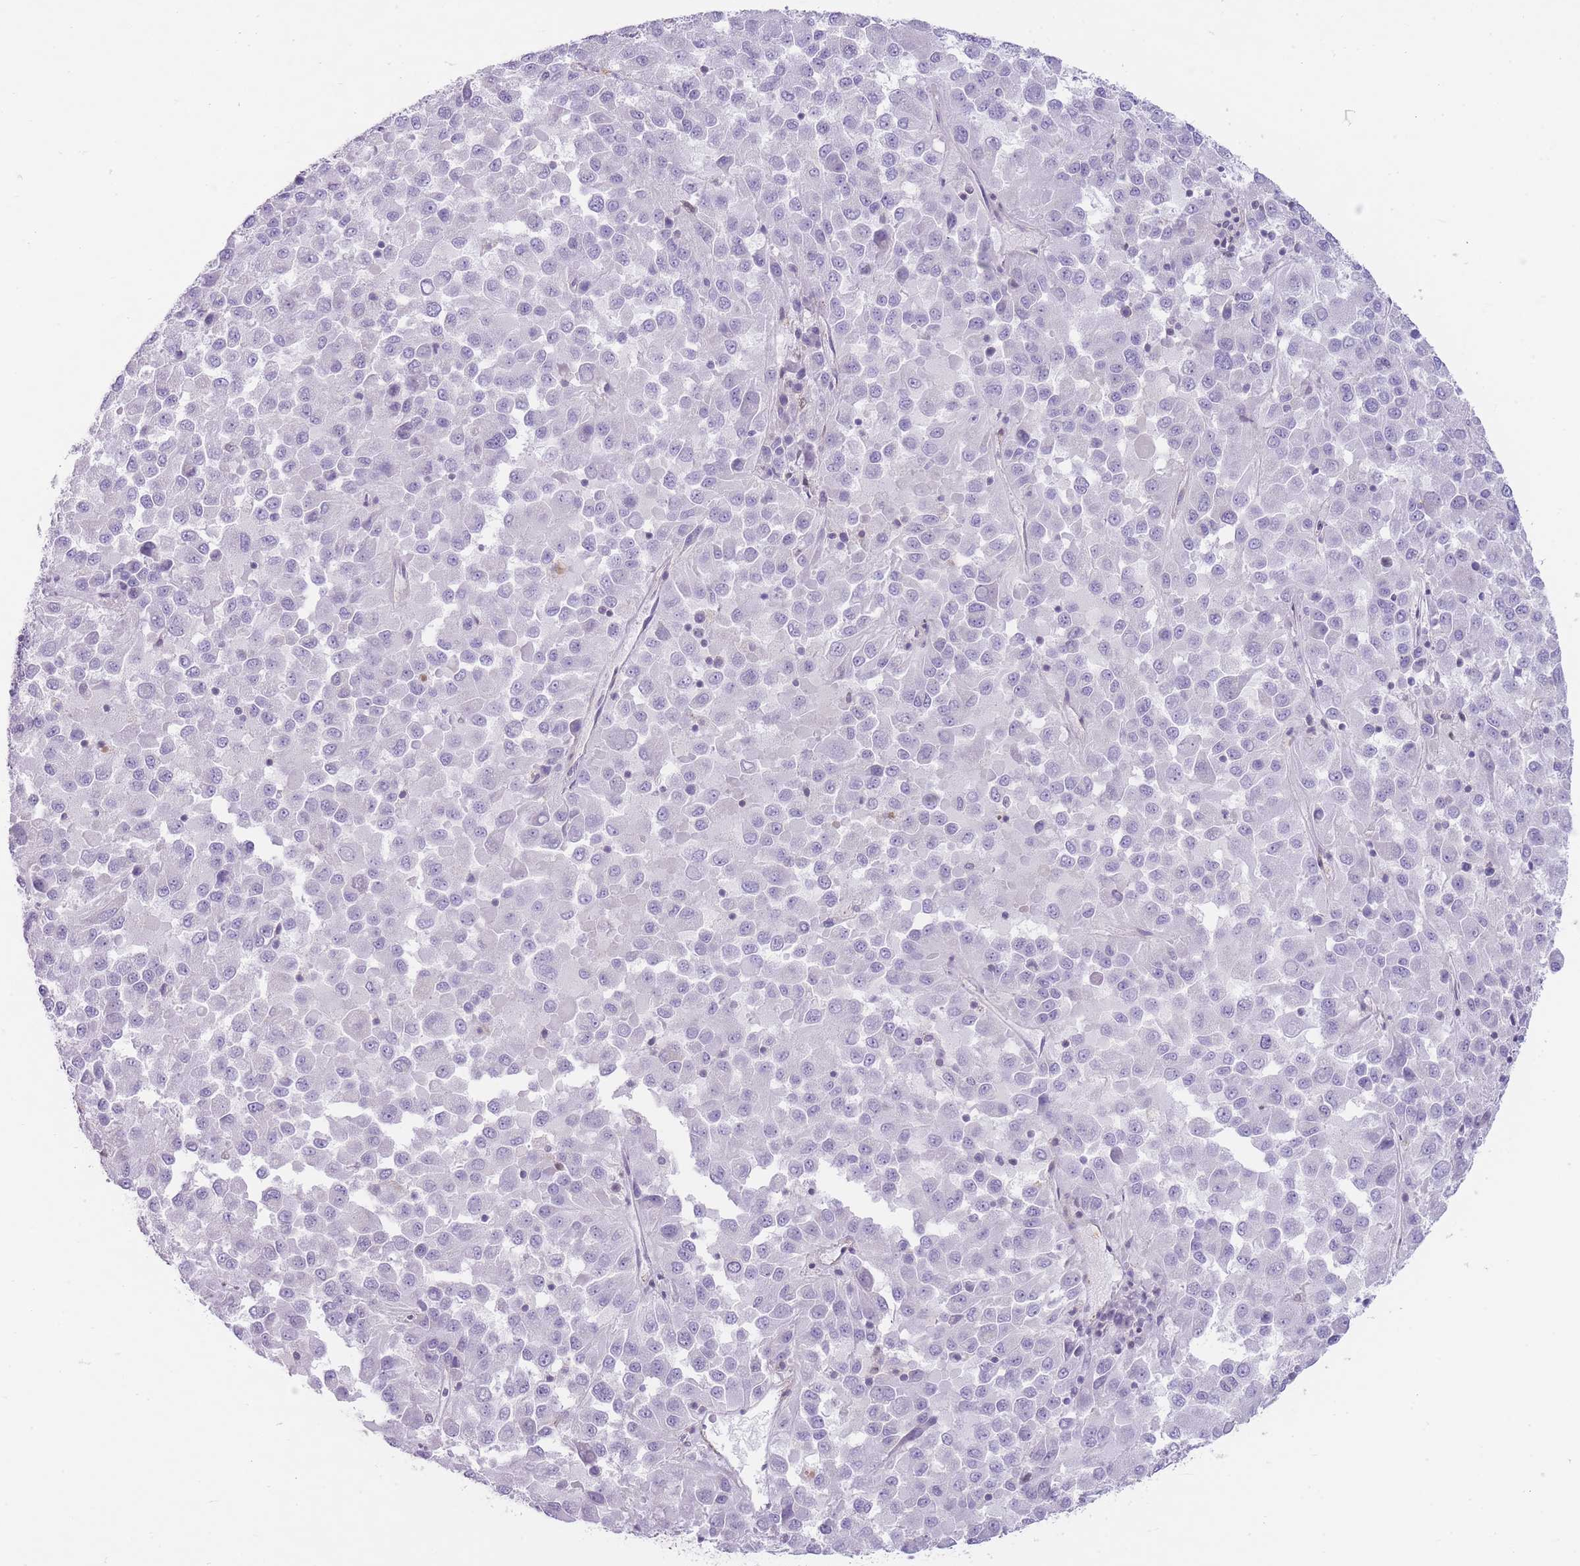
{"staining": {"intensity": "negative", "quantity": "none", "location": "none"}, "tissue": "melanoma", "cell_type": "Tumor cells", "image_type": "cancer", "snomed": [{"axis": "morphology", "description": "Malignant melanoma, Metastatic site"}, {"axis": "topography", "description": "Lung"}], "caption": "Protein analysis of malignant melanoma (metastatic site) exhibits no significant expression in tumor cells.", "gene": "OR11H12", "patient": {"sex": "male", "age": 64}}